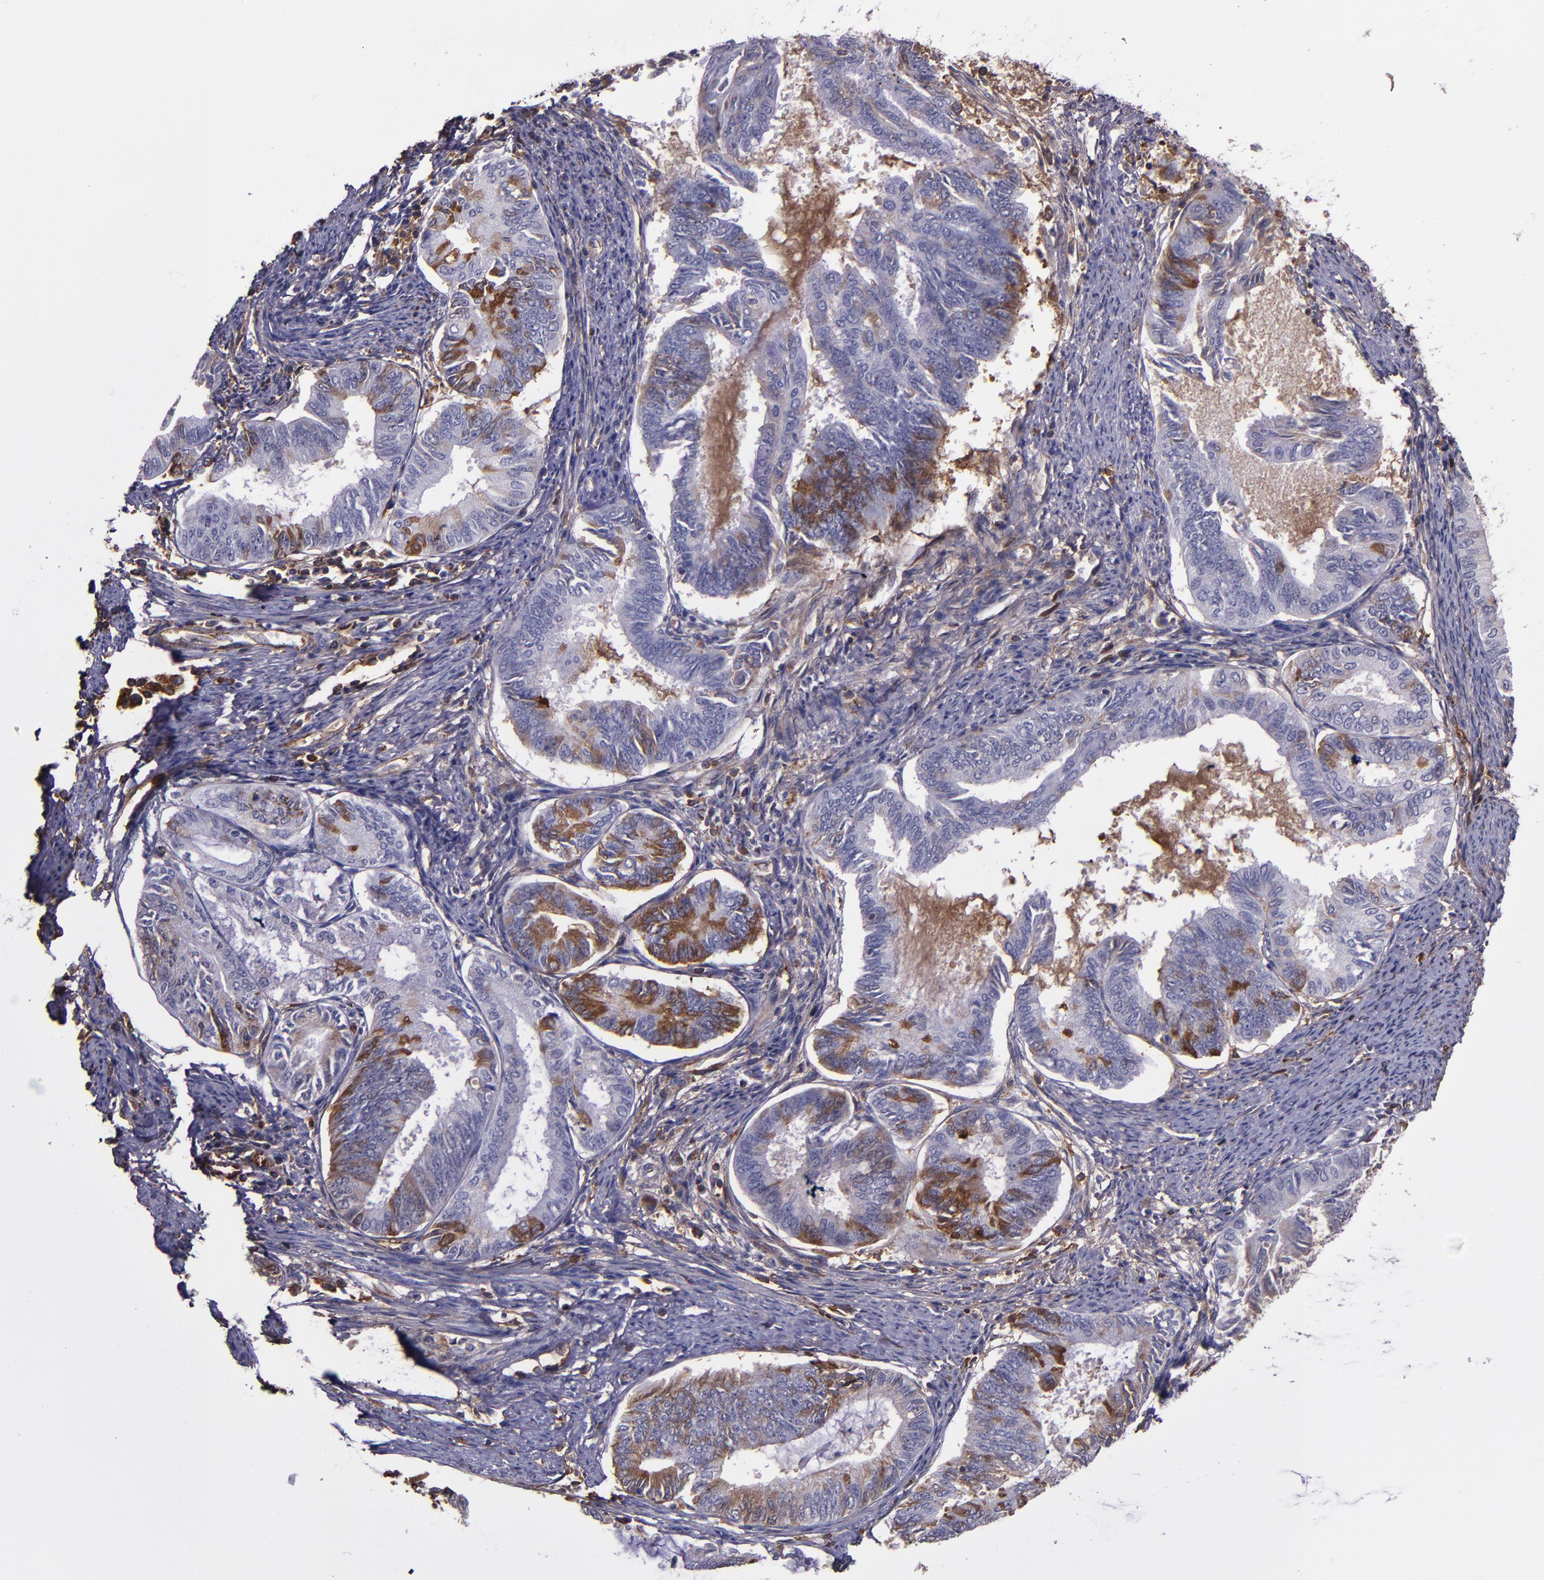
{"staining": {"intensity": "moderate", "quantity": "<25%", "location": "cytoplasmic/membranous"}, "tissue": "endometrial cancer", "cell_type": "Tumor cells", "image_type": "cancer", "snomed": [{"axis": "morphology", "description": "Adenocarcinoma, NOS"}, {"axis": "topography", "description": "Endometrium"}], "caption": "Endometrial cancer stained for a protein (brown) exhibits moderate cytoplasmic/membranous positive staining in about <25% of tumor cells.", "gene": "A2M", "patient": {"sex": "female", "age": 86}}